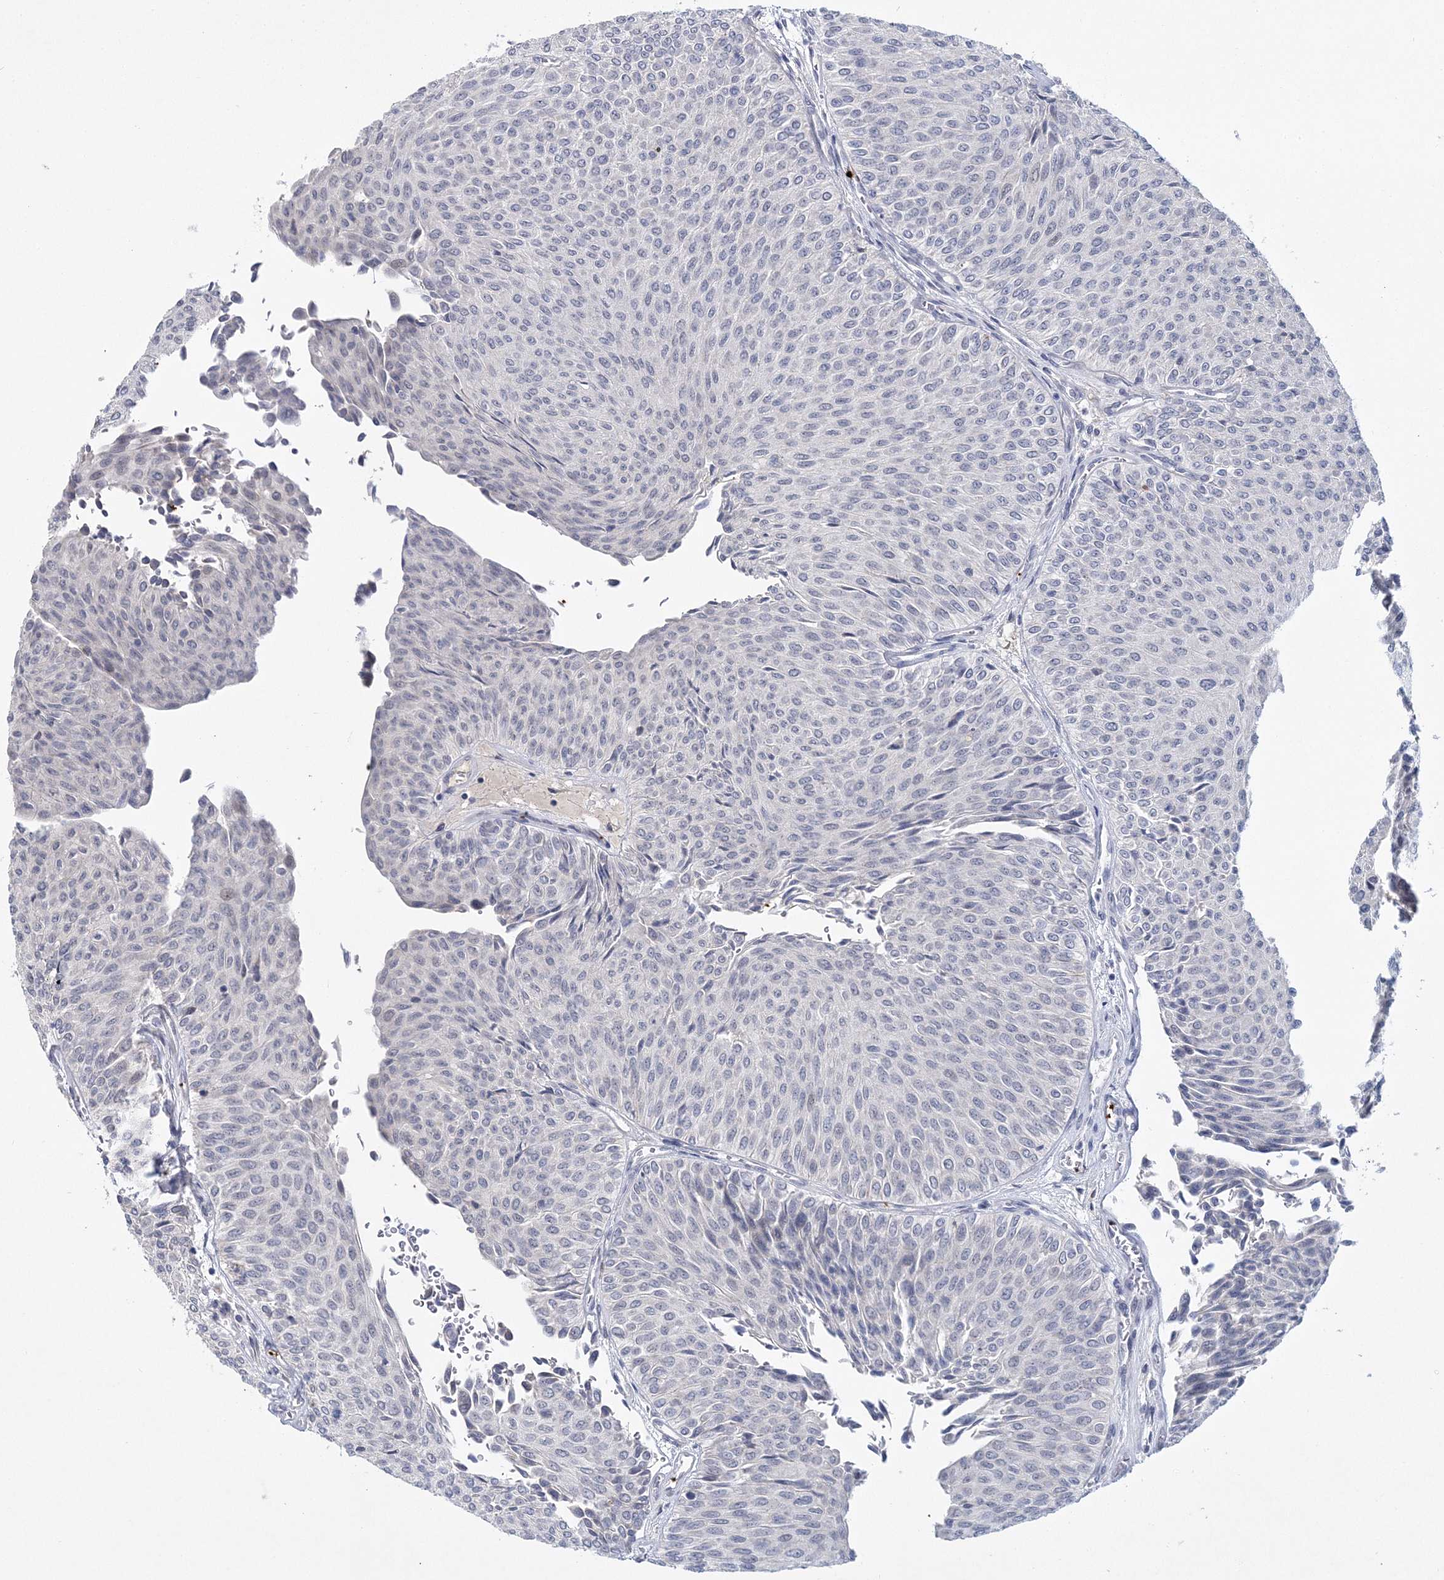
{"staining": {"intensity": "negative", "quantity": "none", "location": "none"}, "tissue": "urothelial cancer", "cell_type": "Tumor cells", "image_type": "cancer", "snomed": [{"axis": "morphology", "description": "Urothelial carcinoma, Low grade"}, {"axis": "topography", "description": "Urinary bladder"}], "caption": "The micrograph displays no significant positivity in tumor cells of urothelial cancer. (Brightfield microscopy of DAB immunohistochemistry (IHC) at high magnification).", "gene": "MYOZ2", "patient": {"sex": "male", "age": 78}}